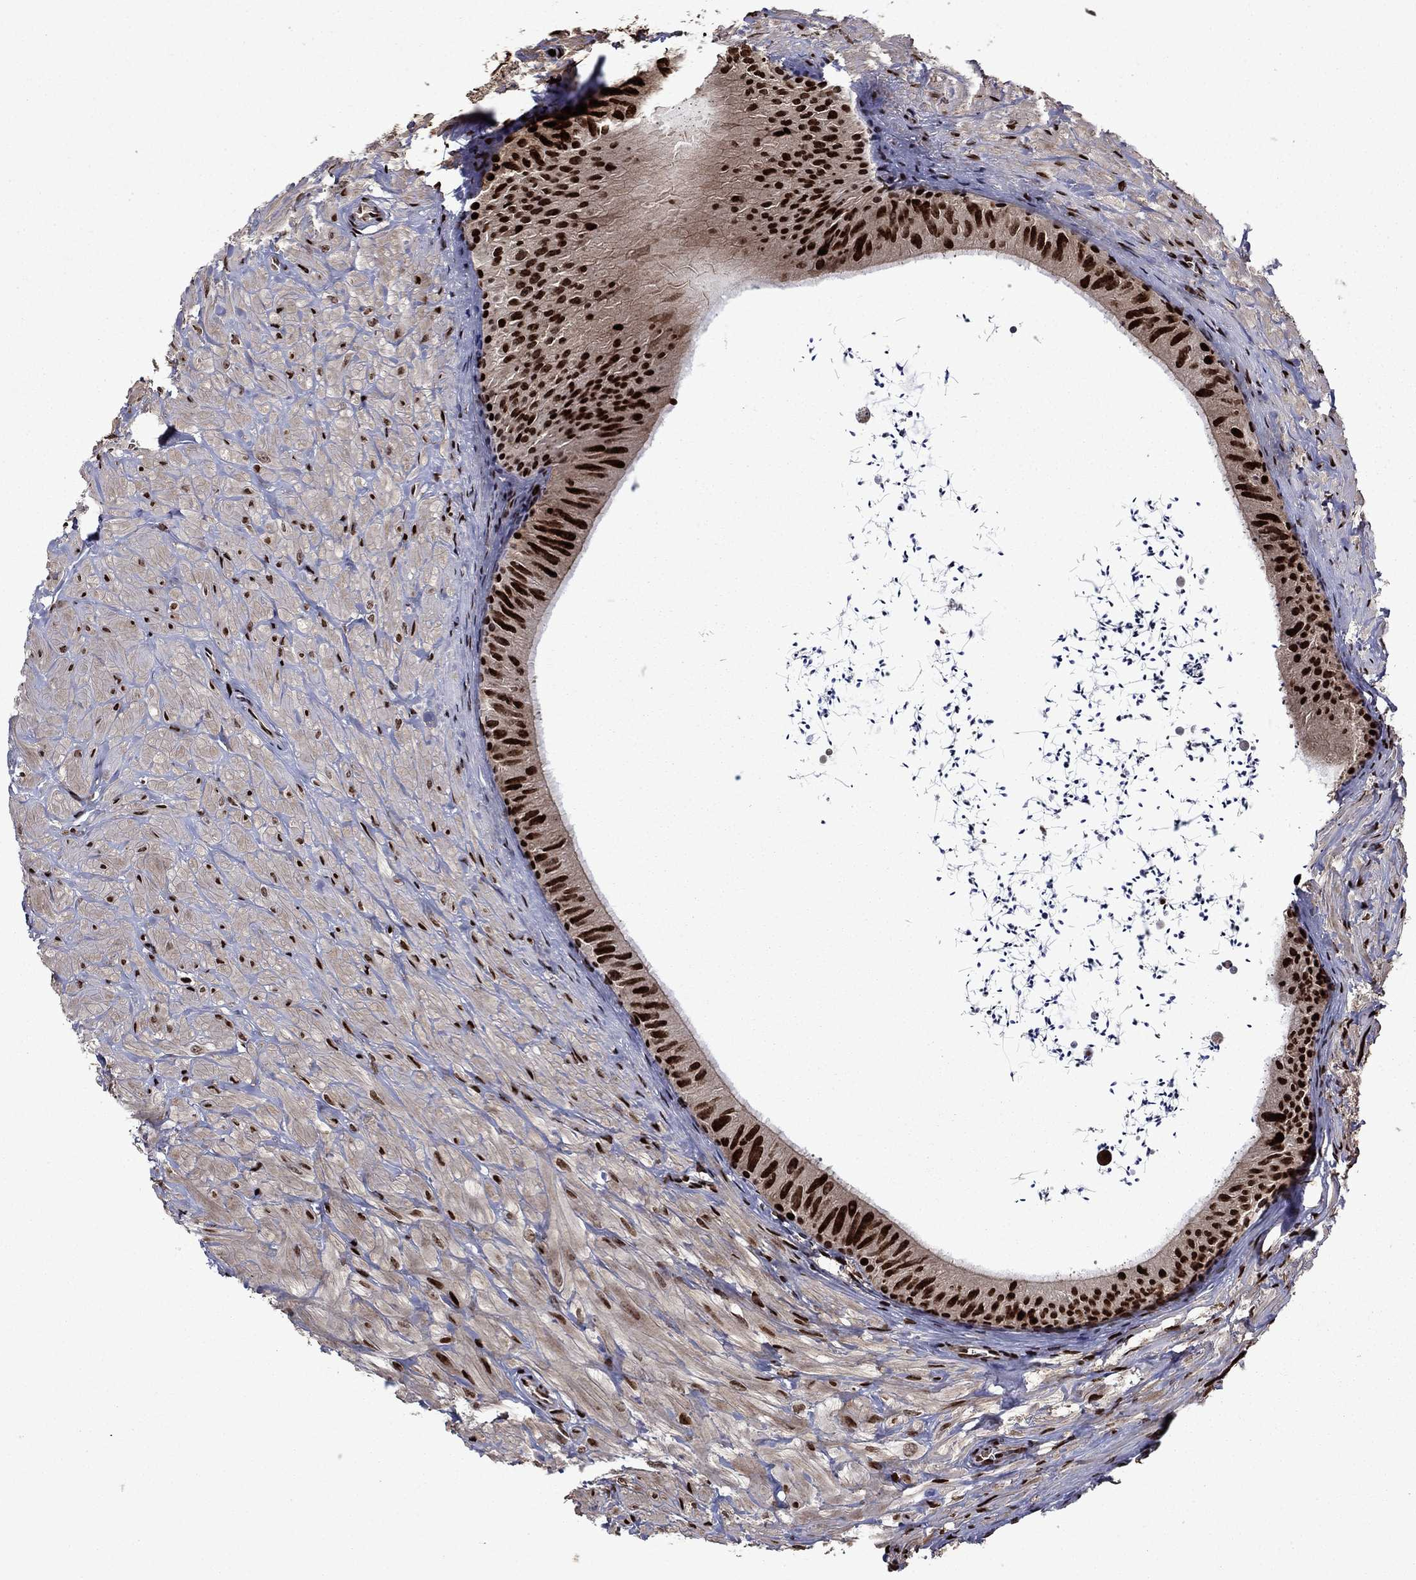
{"staining": {"intensity": "strong", "quantity": ">75%", "location": "nuclear"}, "tissue": "epididymis", "cell_type": "Glandular cells", "image_type": "normal", "snomed": [{"axis": "morphology", "description": "Normal tissue, NOS"}, {"axis": "topography", "description": "Epididymis"}], "caption": "Protein staining of unremarkable epididymis displays strong nuclear positivity in approximately >75% of glandular cells.", "gene": "LIMK1", "patient": {"sex": "male", "age": 32}}